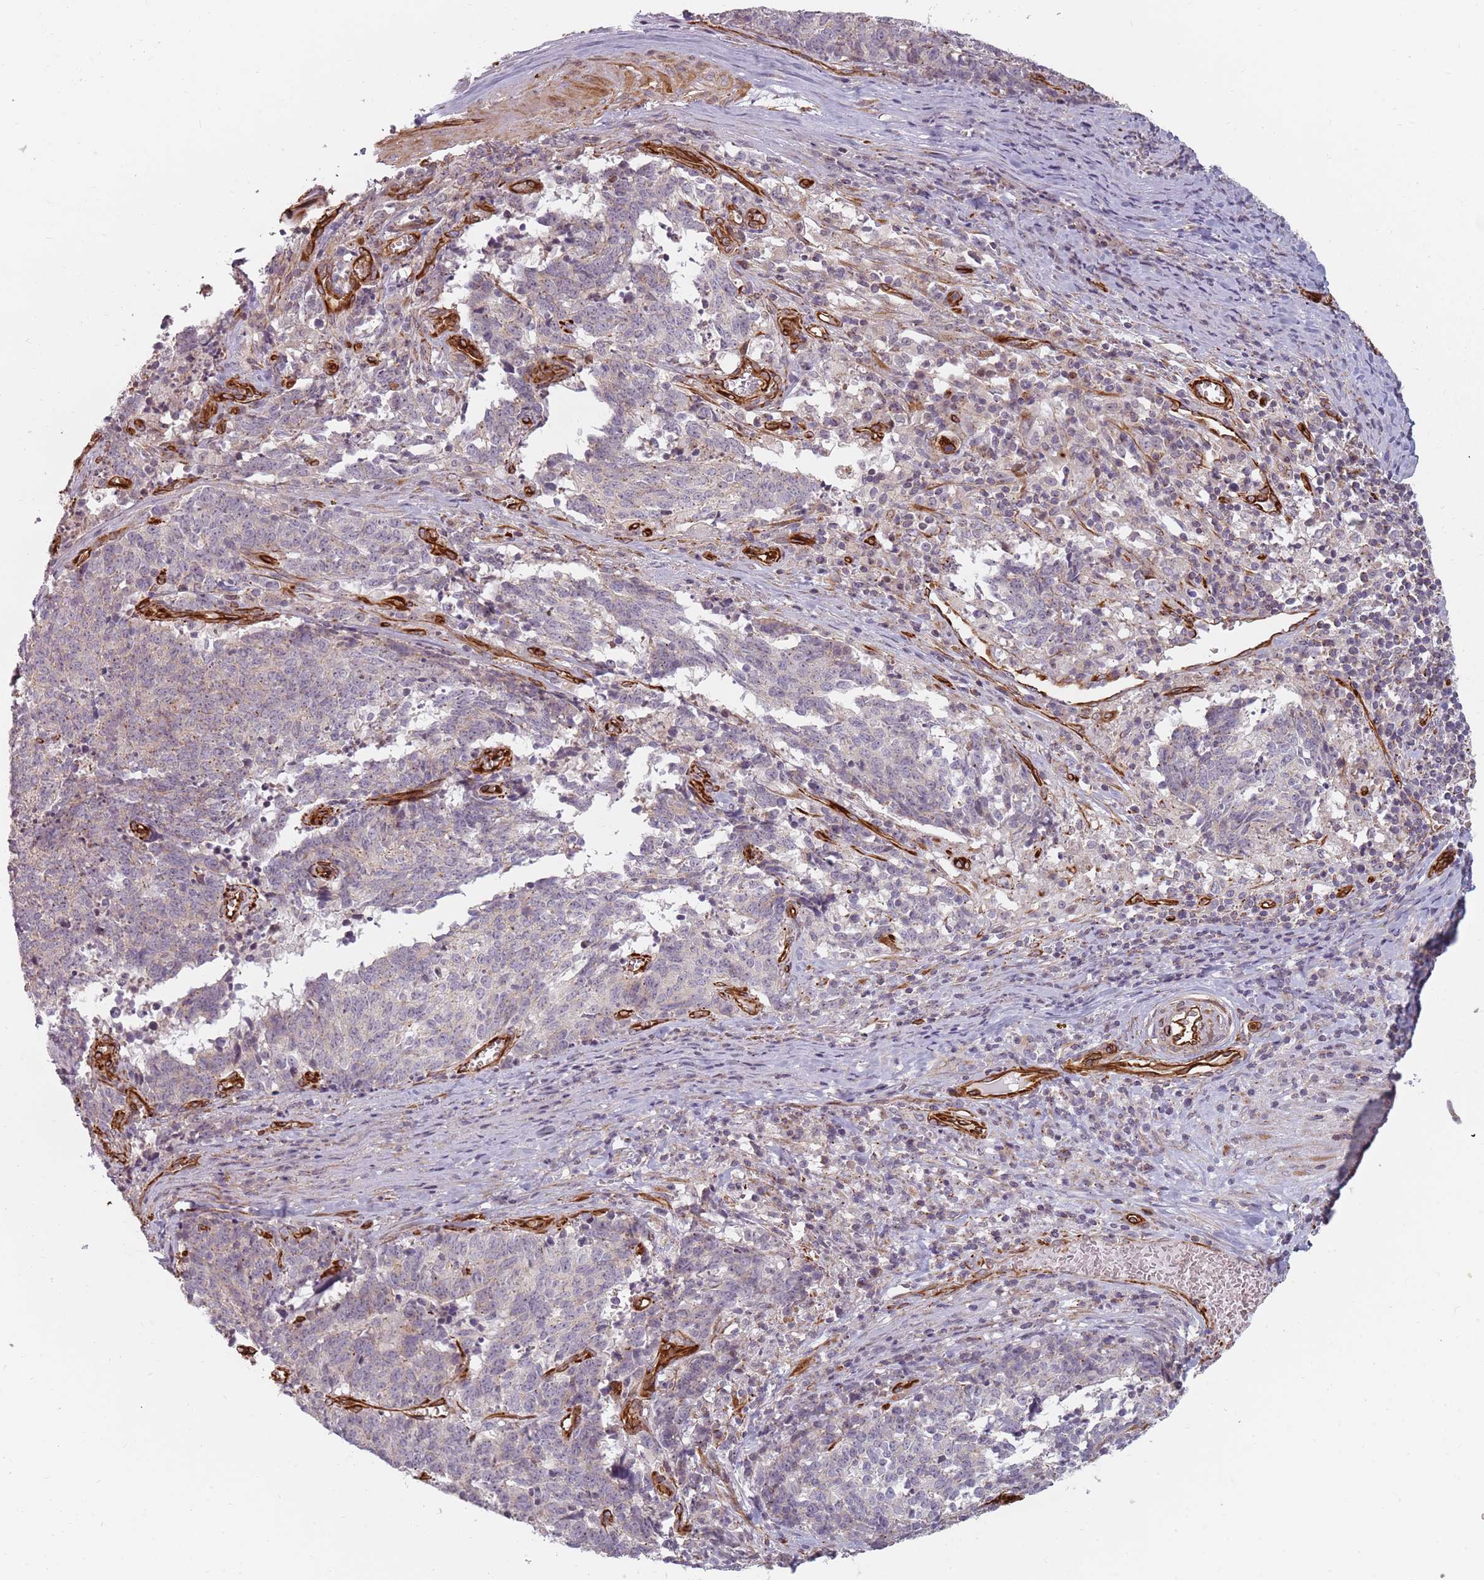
{"staining": {"intensity": "weak", "quantity": "25%-75%", "location": "cytoplasmic/membranous"}, "tissue": "cervical cancer", "cell_type": "Tumor cells", "image_type": "cancer", "snomed": [{"axis": "morphology", "description": "Squamous cell carcinoma, NOS"}, {"axis": "topography", "description": "Cervix"}], "caption": "High-magnification brightfield microscopy of cervical cancer (squamous cell carcinoma) stained with DAB (brown) and counterstained with hematoxylin (blue). tumor cells exhibit weak cytoplasmic/membranous staining is present in about25%-75% of cells. (IHC, brightfield microscopy, high magnification).", "gene": "GAS2L3", "patient": {"sex": "female", "age": 29}}